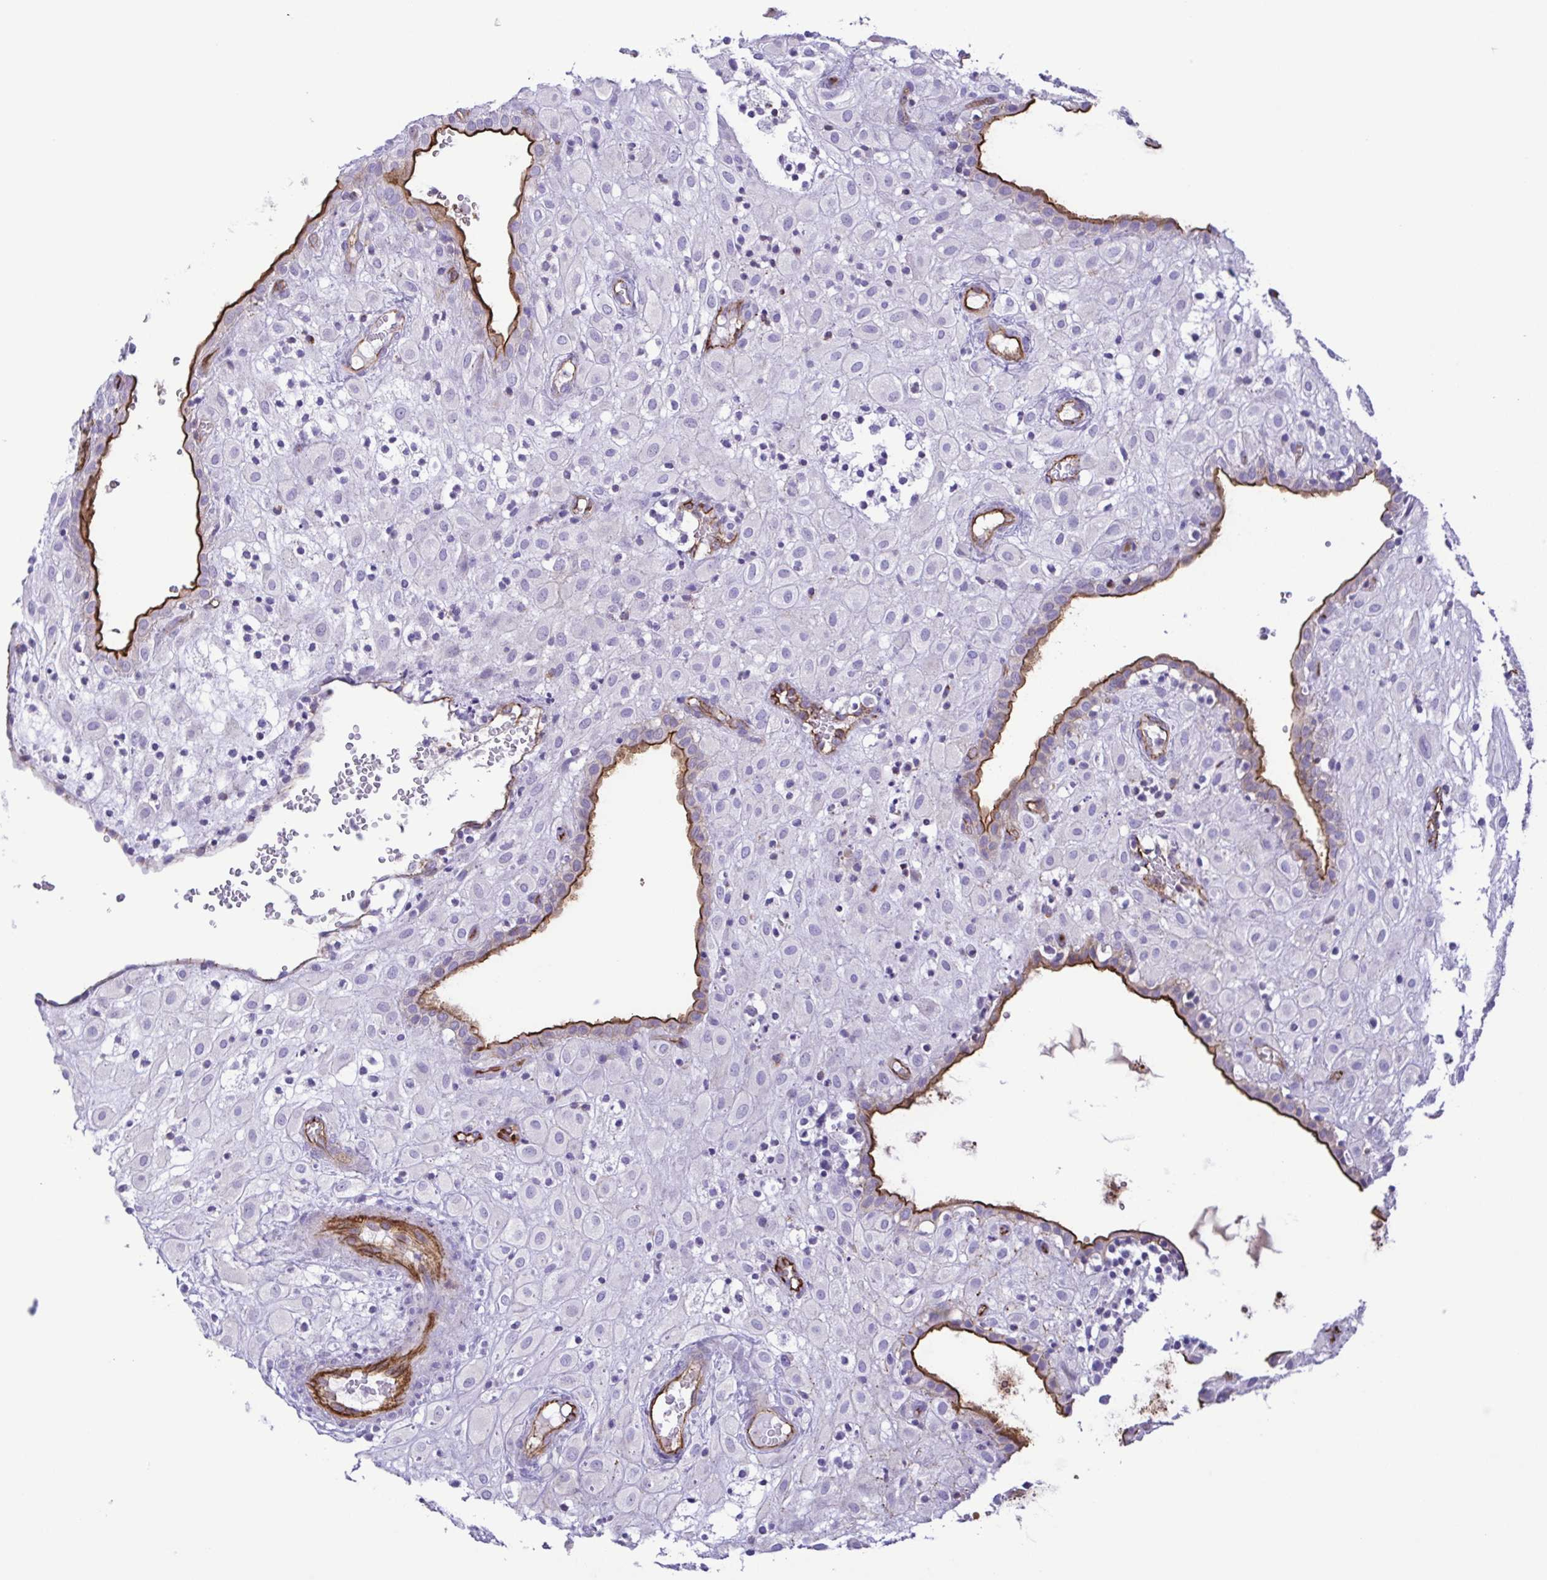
{"staining": {"intensity": "negative", "quantity": "none", "location": "none"}, "tissue": "placenta", "cell_type": "Decidual cells", "image_type": "normal", "snomed": [{"axis": "morphology", "description": "Normal tissue, NOS"}, {"axis": "topography", "description": "Placenta"}], "caption": "Immunohistochemistry image of unremarkable placenta stained for a protein (brown), which demonstrates no positivity in decidual cells. (Immunohistochemistry (ihc), brightfield microscopy, high magnification).", "gene": "FLT1", "patient": {"sex": "female", "age": 24}}